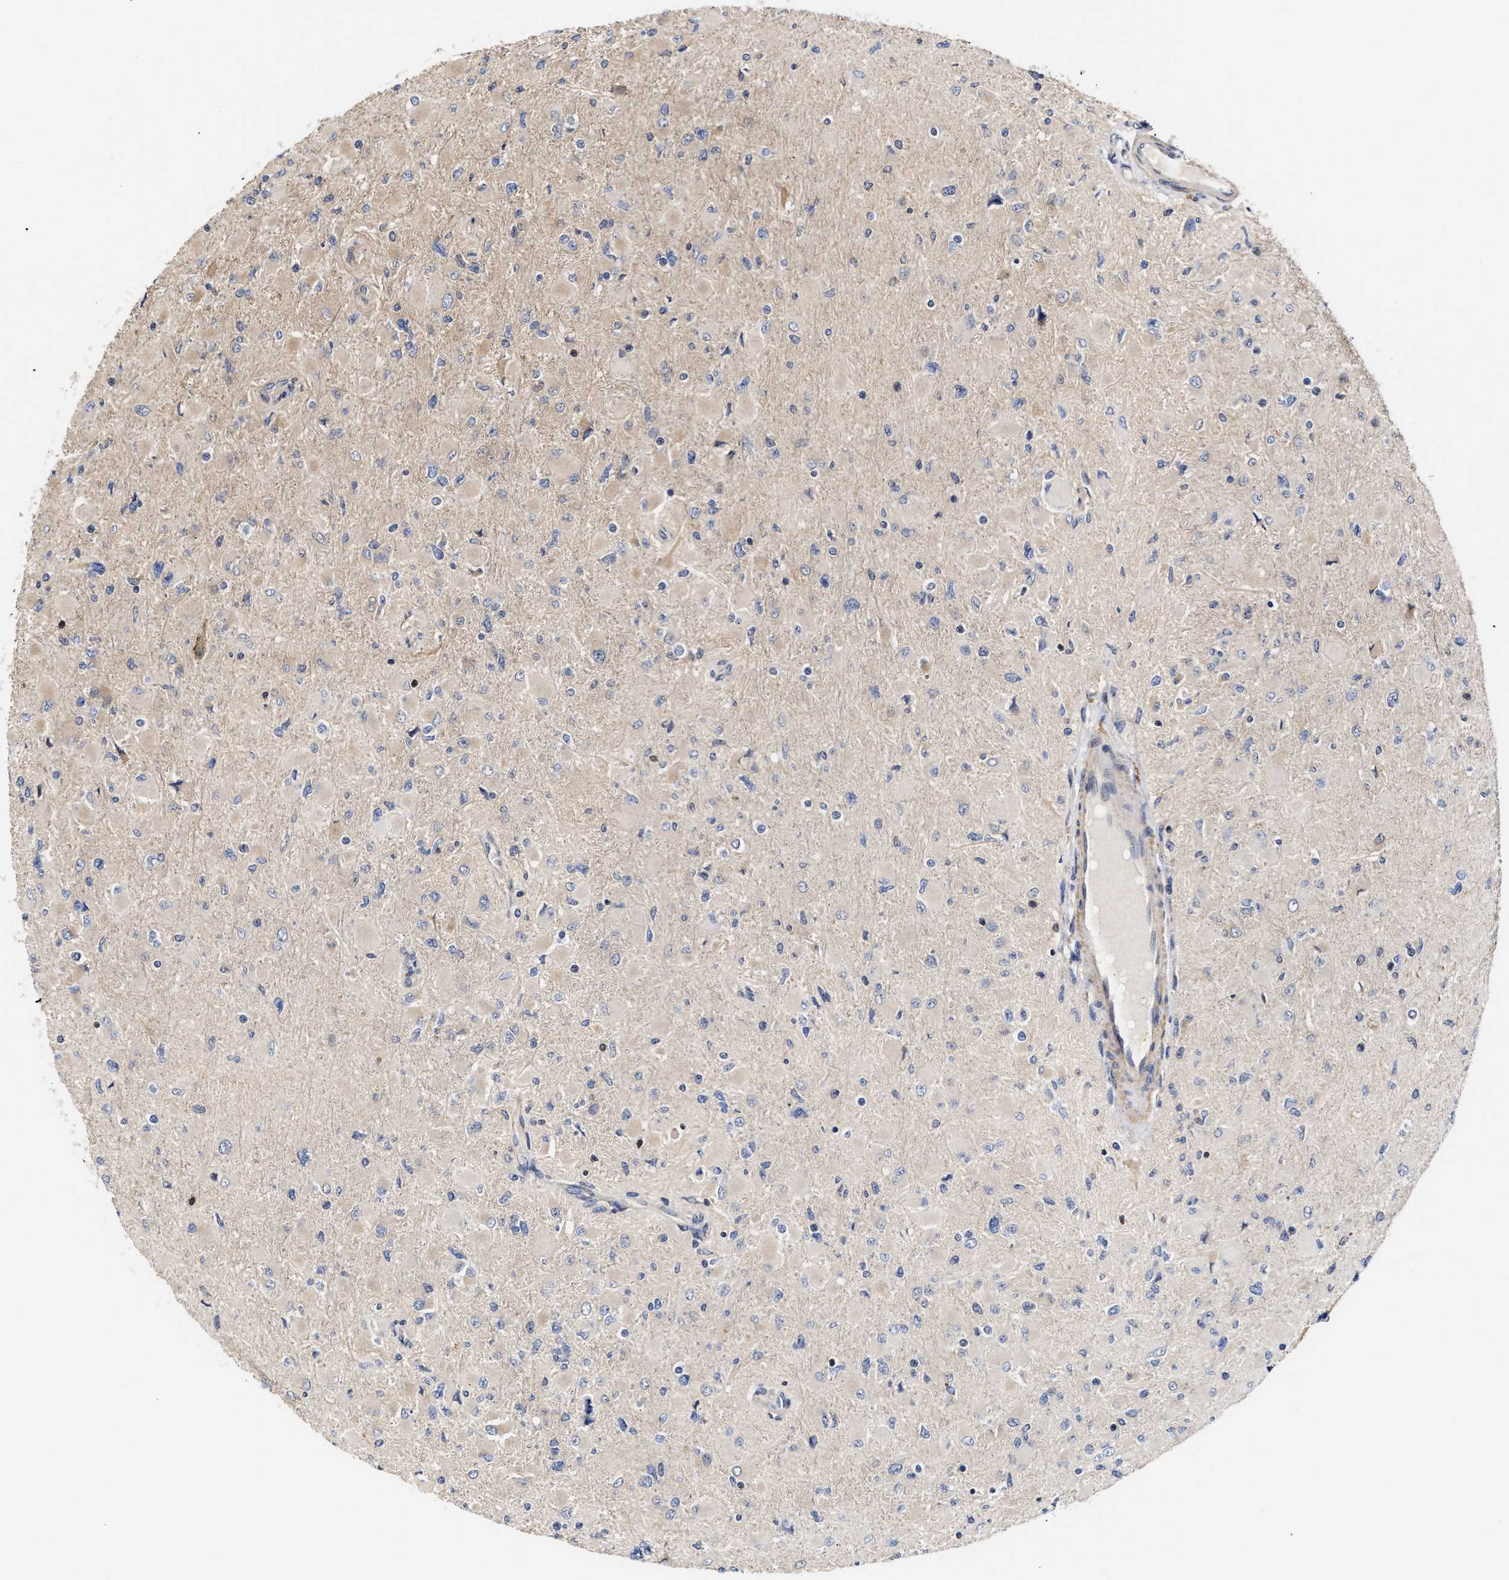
{"staining": {"intensity": "negative", "quantity": "none", "location": "none"}, "tissue": "glioma", "cell_type": "Tumor cells", "image_type": "cancer", "snomed": [{"axis": "morphology", "description": "Glioma, malignant, High grade"}, {"axis": "topography", "description": "Cerebral cortex"}], "caption": "High power microscopy micrograph of an IHC image of glioma, revealing no significant positivity in tumor cells.", "gene": "KLHDC1", "patient": {"sex": "female", "age": 36}}